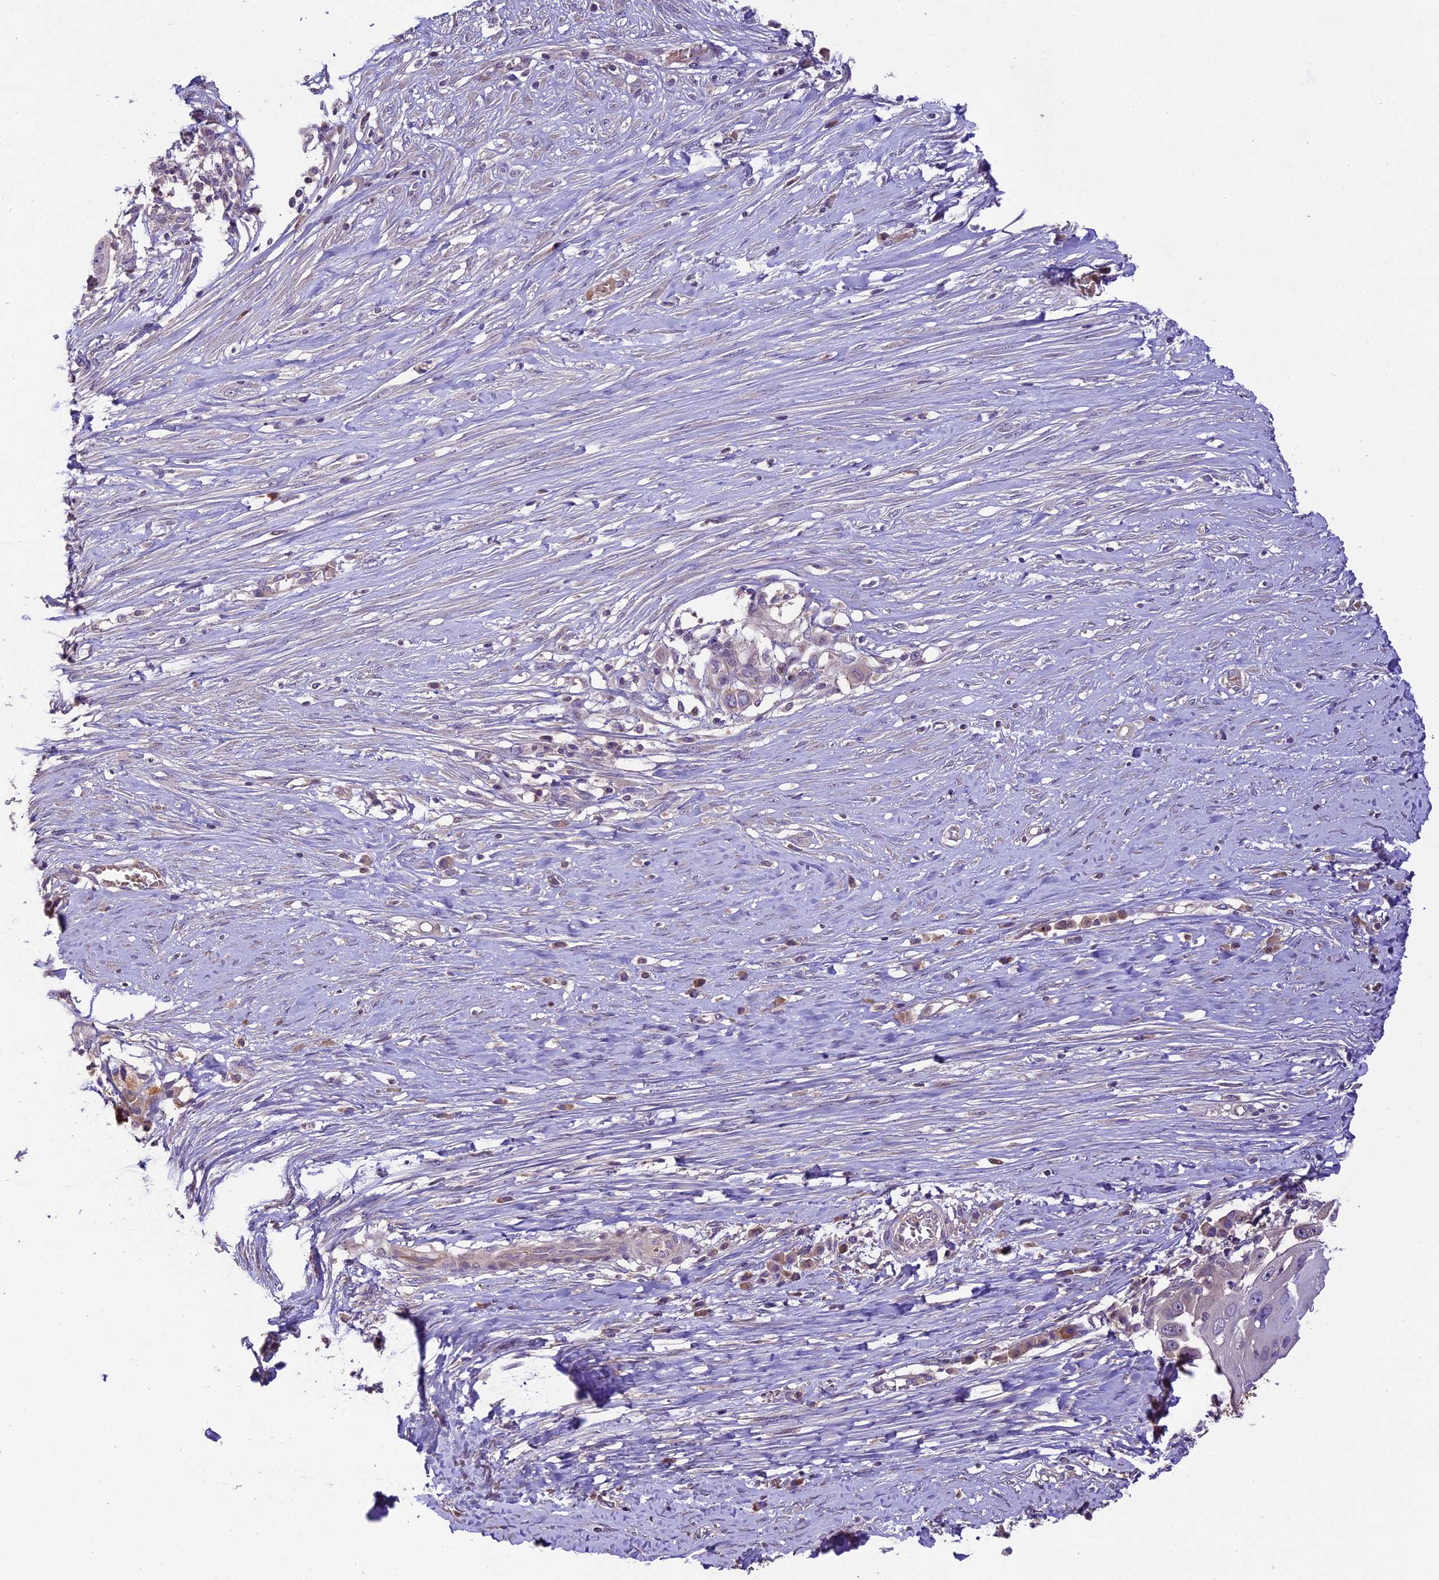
{"staining": {"intensity": "negative", "quantity": "none", "location": "none"}, "tissue": "skin cancer", "cell_type": "Tumor cells", "image_type": "cancer", "snomed": [{"axis": "morphology", "description": "Squamous cell carcinoma, NOS"}, {"axis": "topography", "description": "Skin"}], "caption": "There is no significant staining in tumor cells of skin cancer.", "gene": "DGKH", "patient": {"sex": "female", "age": 44}}